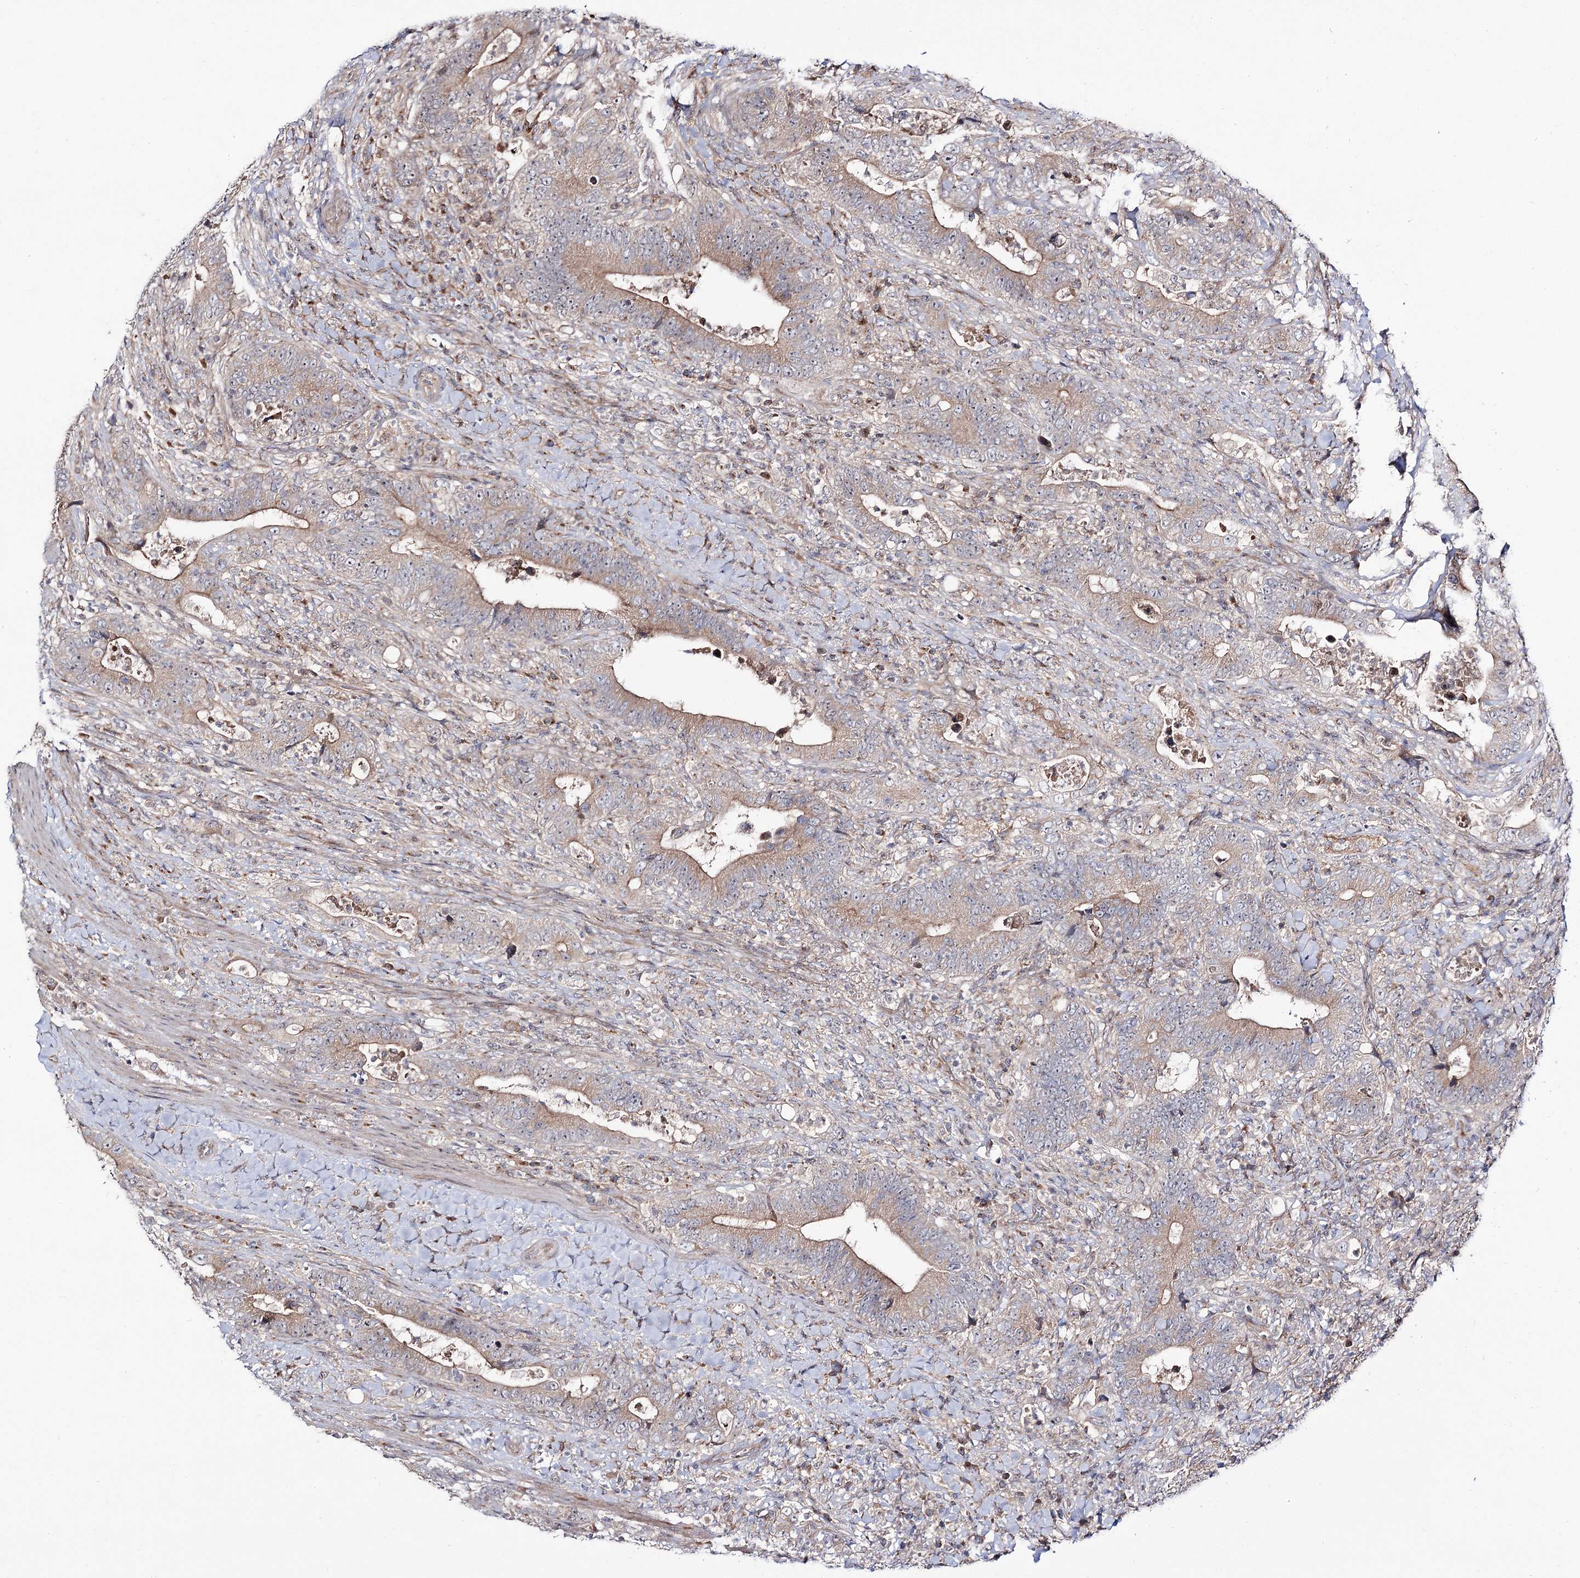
{"staining": {"intensity": "moderate", "quantity": "25%-75%", "location": "cytoplasmic/membranous"}, "tissue": "colorectal cancer", "cell_type": "Tumor cells", "image_type": "cancer", "snomed": [{"axis": "morphology", "description": "Adenocarcinoma, NOS"}, {"axis": "topography", "description": "Colon"}], "caption": "Colorectal cancer (adenocarcinoma) tissue demonstrates moderate cytoplasmic/membranous staining in about 25%-75% of tumor cells, visualized by immunohistochemistry.", "gene": "C11orf80", "patient": {"sex": "female", "age": 75}}